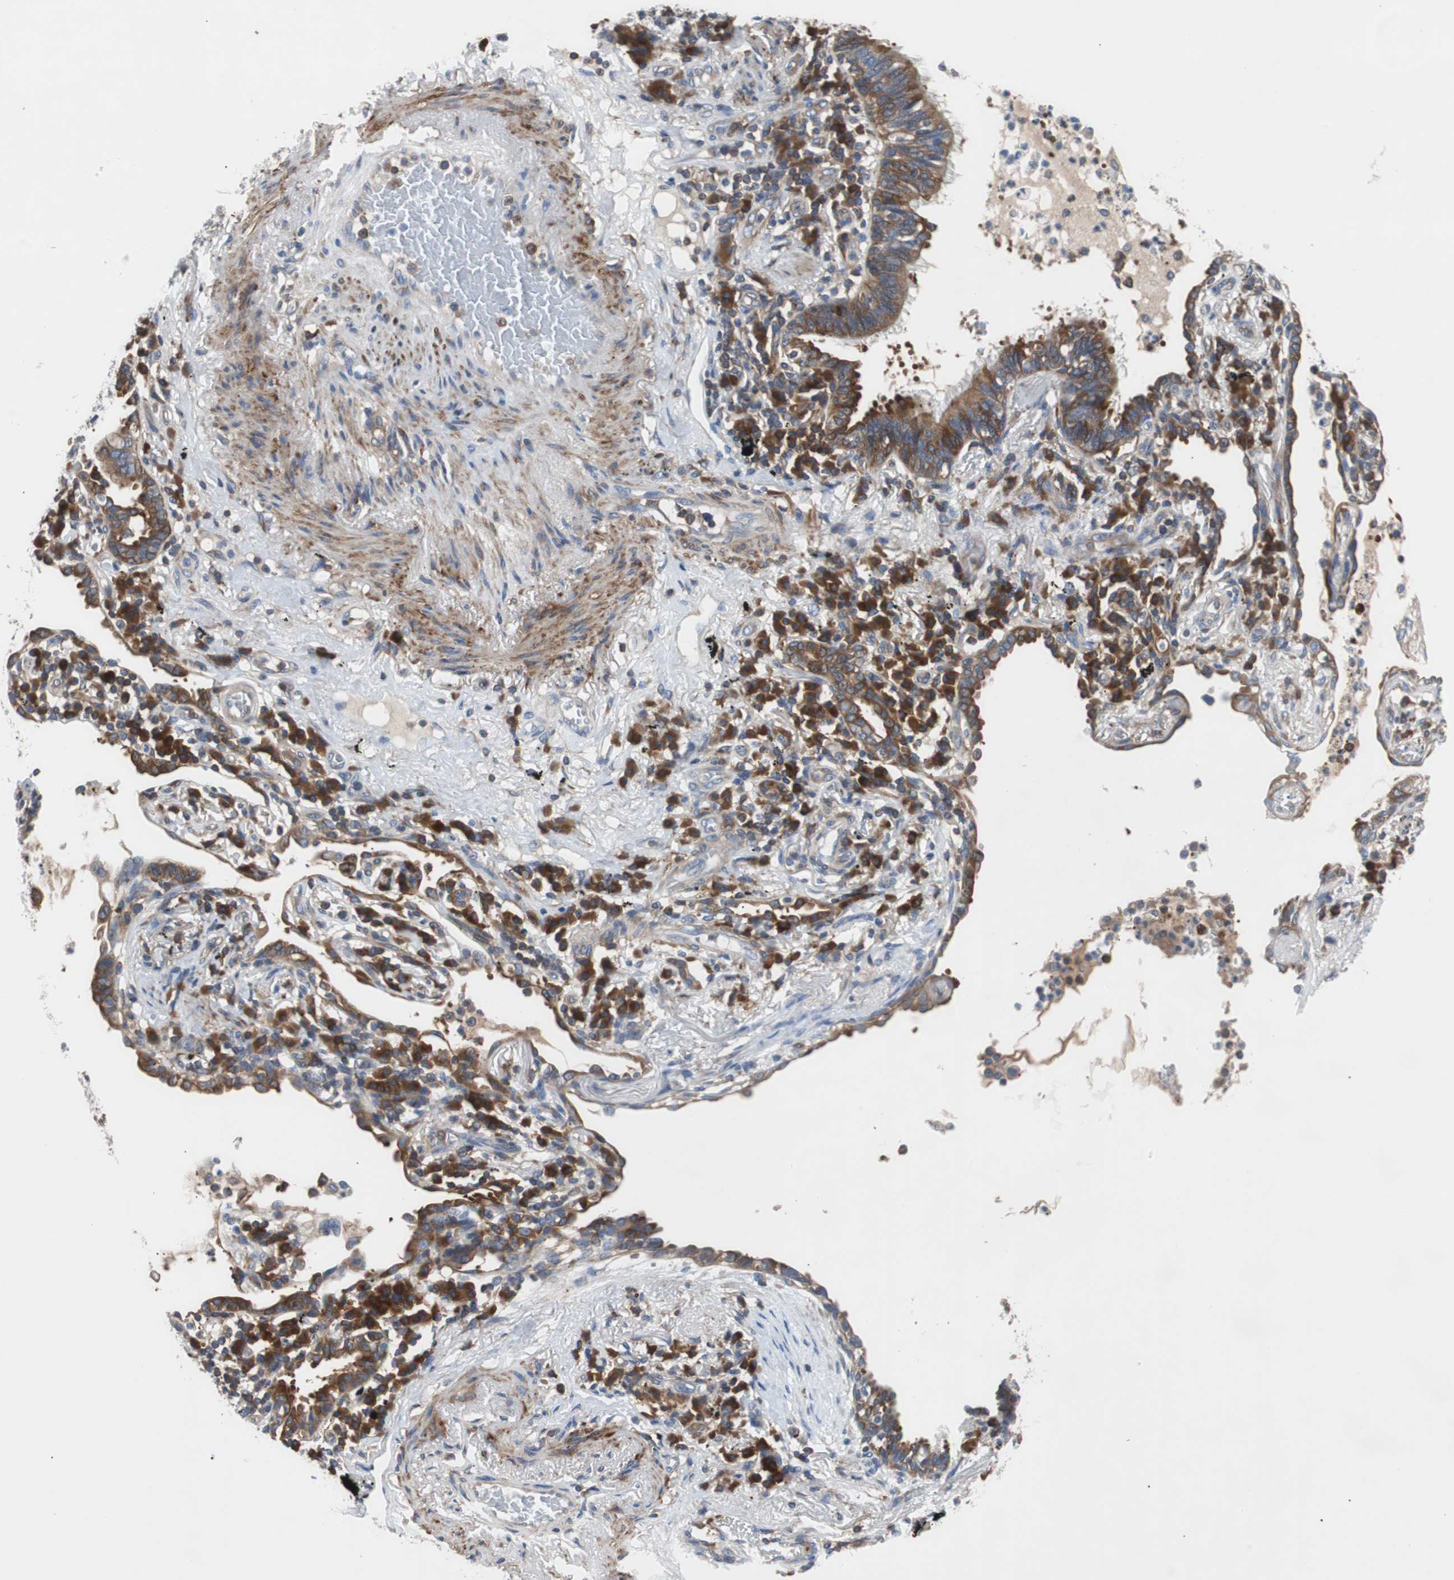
{"staining": {"intensity": "moderate", "quantity": "25%-75%", "location": "cytoplasmic/membranous"}, "tissue": "lung cancer", "cell_type": "Tumor cells", "image_type": "cancer", "snomed": [{"axis": "morphology", "description": "Adenocarcinoma, NOS"}, {"axis": "topography", "description": "Lung"}], "caption": "The photomicrograph shows a brown stain indicating the presence of a protein in the cytoplasmic/membranous of tumor cells in lung cancer. (DAB = brown stain, brightfield microscopy at high magnification).", "gene": "GYS1", "patient": {"sex": "female", "age": 70}}